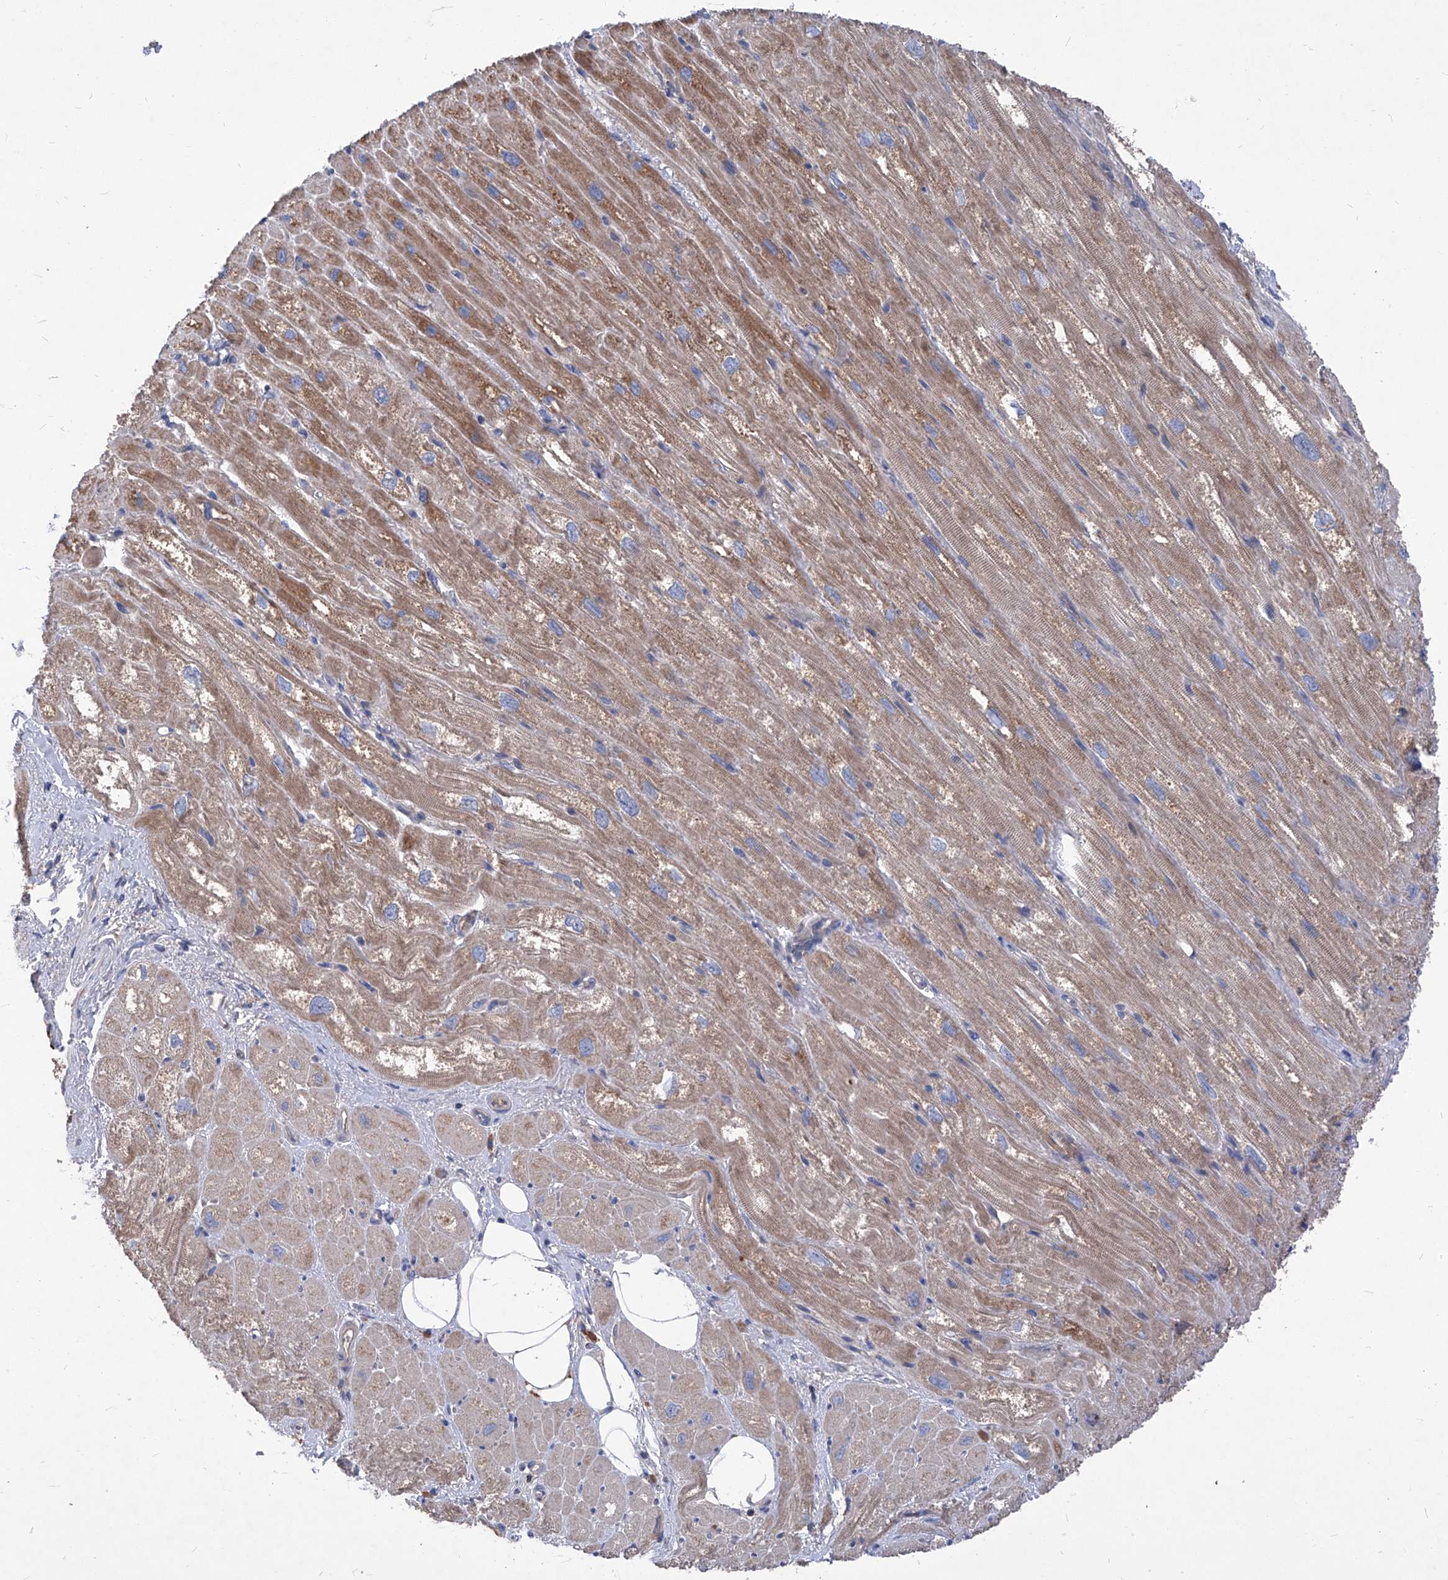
{"staining": {"intensity": "moderate", "quantity": ">75%", "location": "cytoplasmic/membranous"}, "tissue": "heart muscle", "cell_type": "Cardiomyocytes", "image_type": "normal", "snomed": [{"axis": "morphology", "description": "Normal tissue, NOS"}, {"axis": "topography", "description": "Heart"}], "caption": "IHC micrograph of unremarkable human heart muscle stained for a protein (brown), which reveals medium levels of moderate cytoplasmic/membranous staining in approximately >75% of cardiomyocytes.", "gene": "EPHA8", "patient": {"sex": "male", "age": 50}}